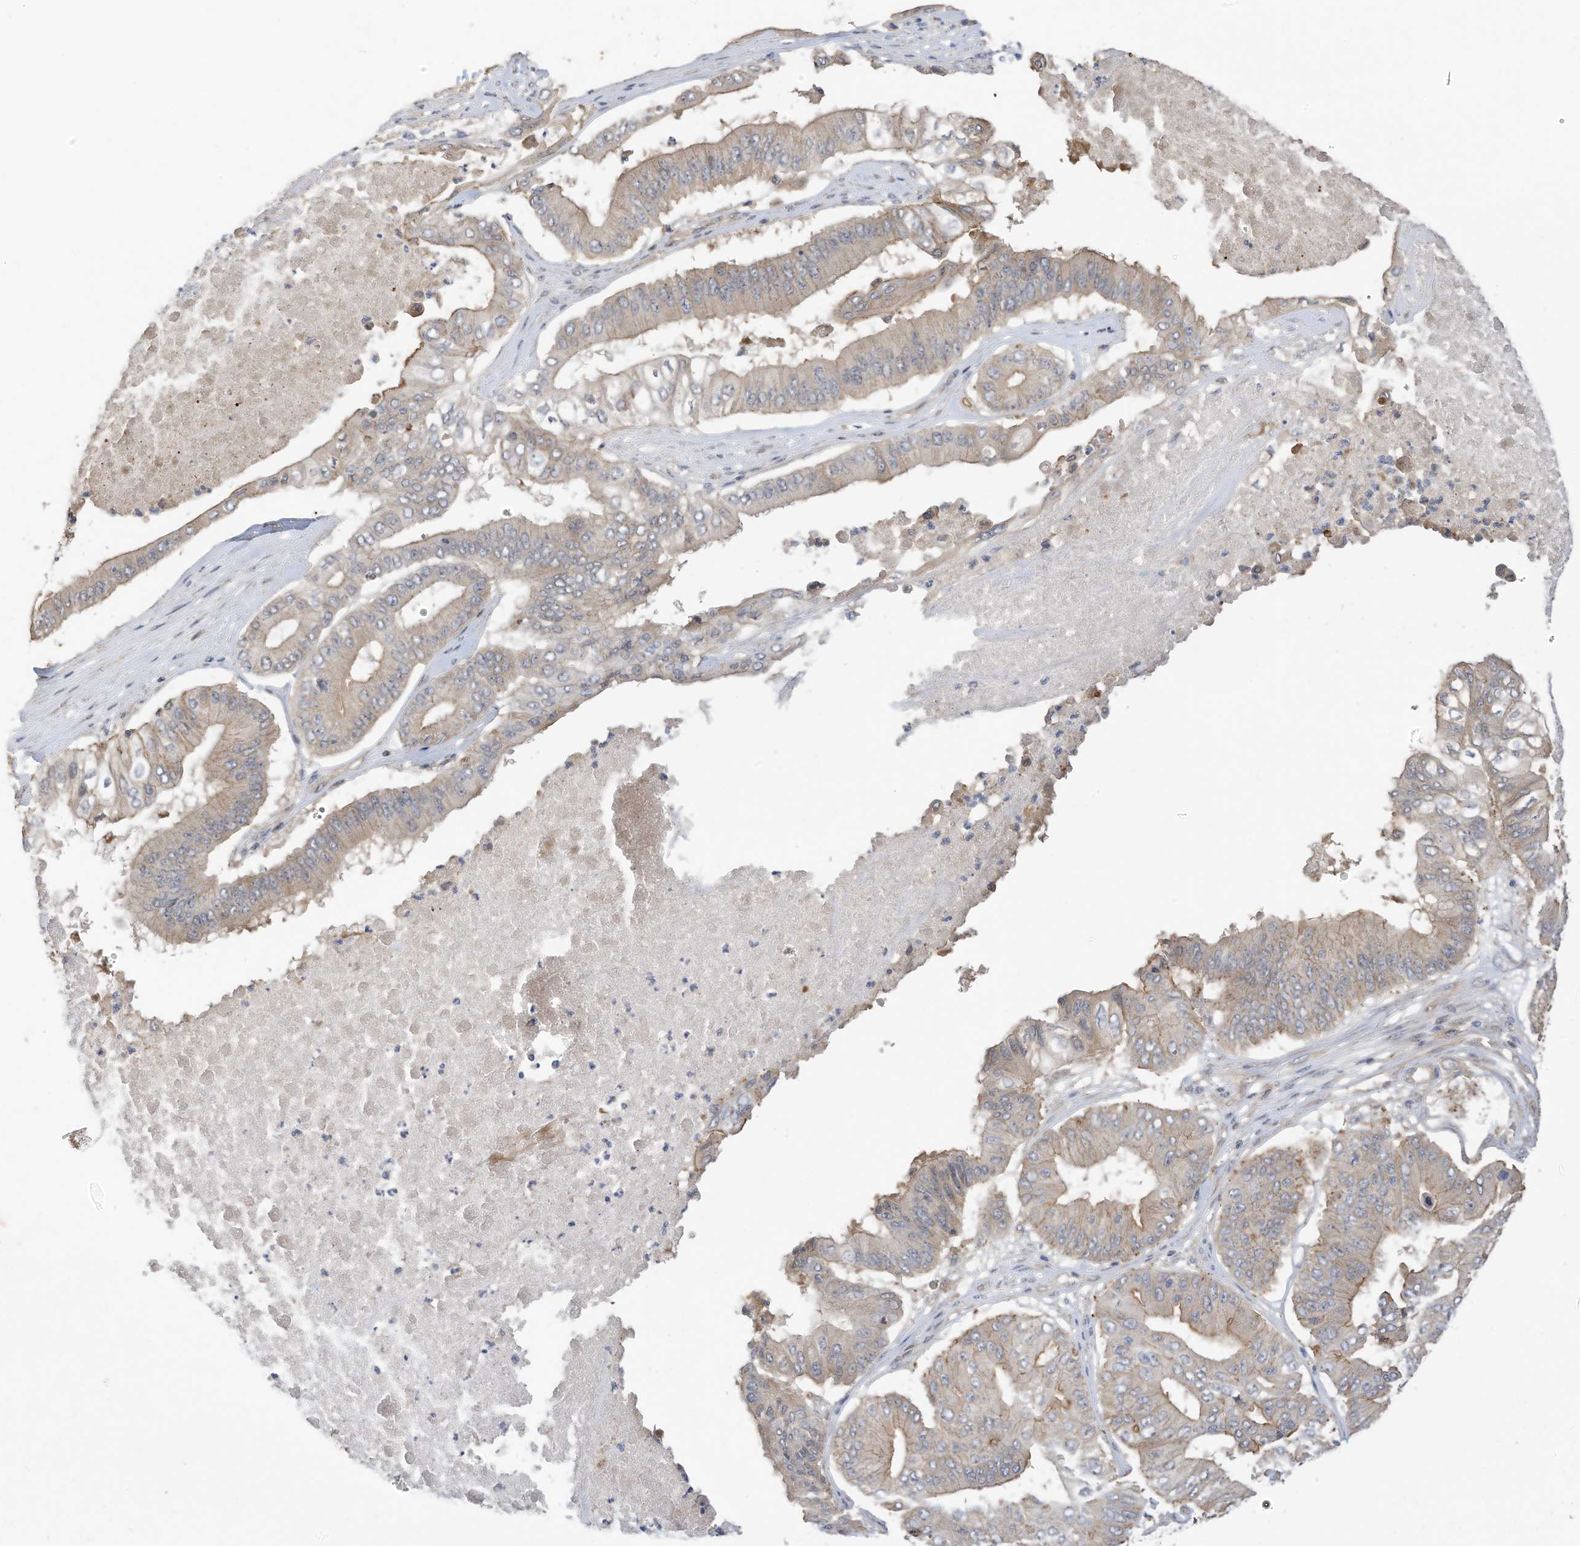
{"staining": {"intensity": "moderate", "quantity": "25%-75%", "location": "cytoplasmic/membranous"}, "tissue": "pancreatic cancer", "cell_type": "Tumor cells", "image_type": "cancer", "snomed": [{"axis": "morphology", "description": "Adenocarcinoma, NOS"}, {"axis": "topography", "description": "Pancreas"}], "caption": "The image shows a brown stain indicating the presence of a protein in the cytoplasmic/membranous of tumor cells in pancreatic cancer (adenocarcinoma).", "gene": "REC8", "patient": {"sex": "female", "age": 77}}